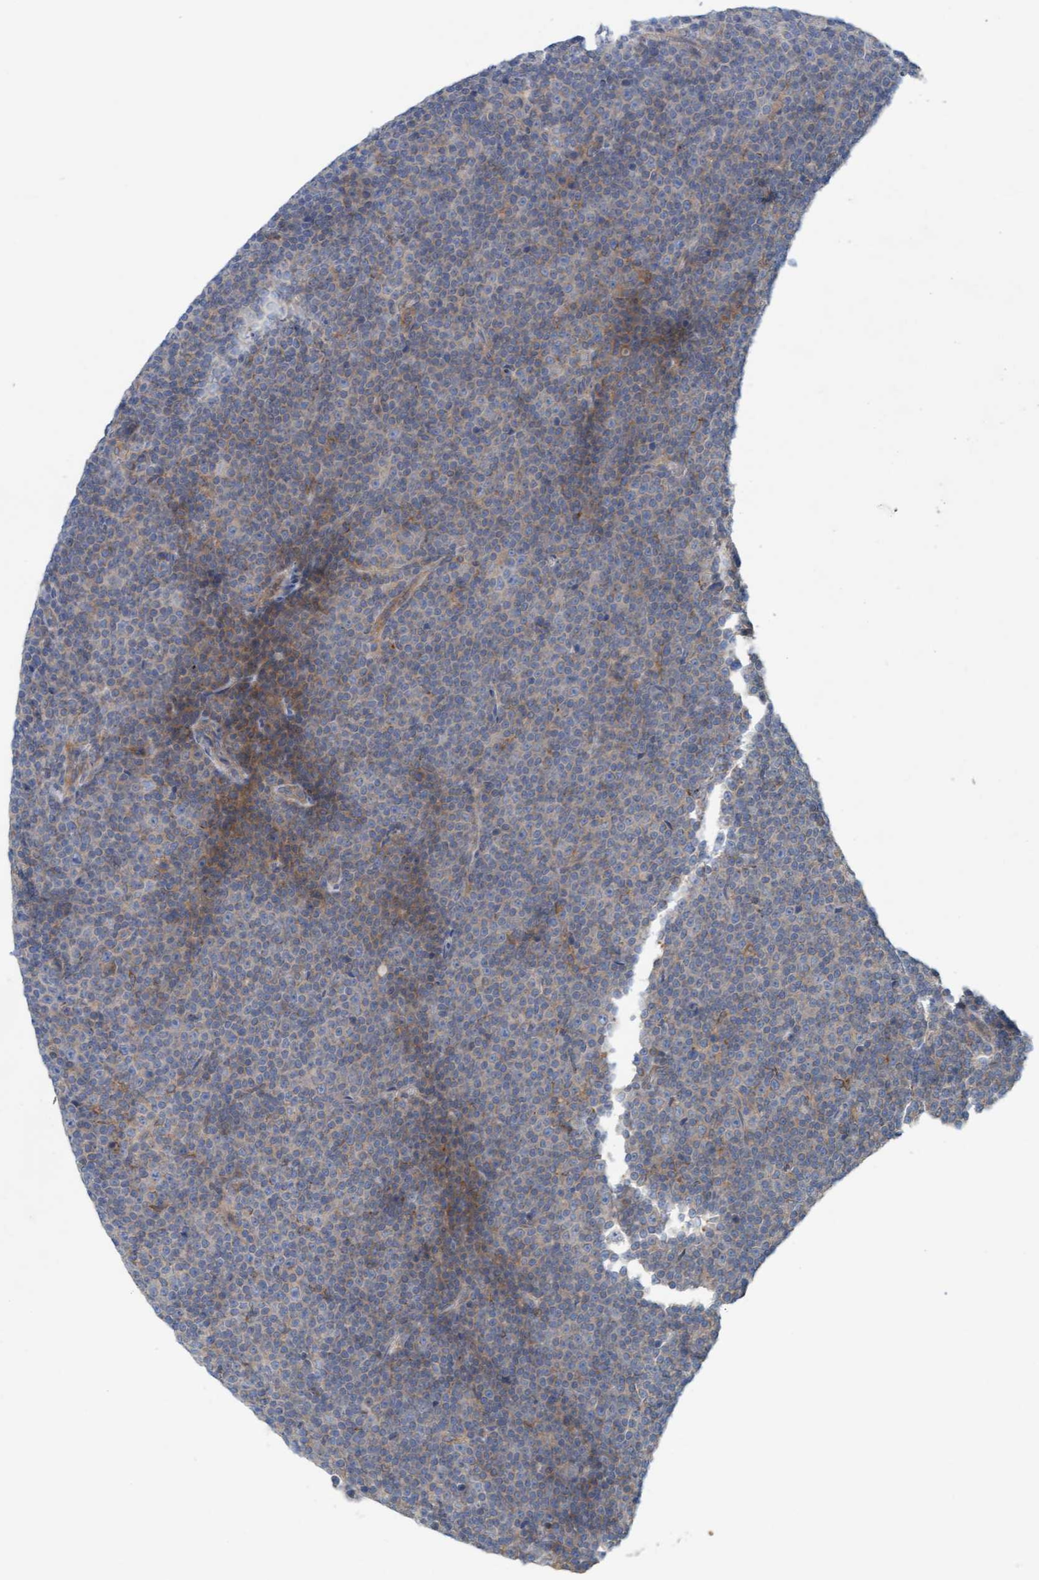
{"staining": {"intensity": "weak", "quantity": "<25%", "location": "cytoplasmic/membranous"}, "tissue": "lymphoma", "cell_type": "Tumor cells", "image_type": "cancer", "snomed": [{"axis": "morphology", "description": "Malignant lymphoma, non-Hodgkin's type, Low grade"}, {"axis": "topography", "description": "Lymph node"}], "caption": "Tumor cells are negative for brown protein staining in malignant lymphoma, non-Hodgkin's type (low-grade). Brightfield microscopy of IHC stained with DAB (3,3'-diaminobenzidine) (brown) and hematoxylin (blue), captured at high magnification.", "gene": "UBAP1", "patient": {"sex": "female", "age": 67}}